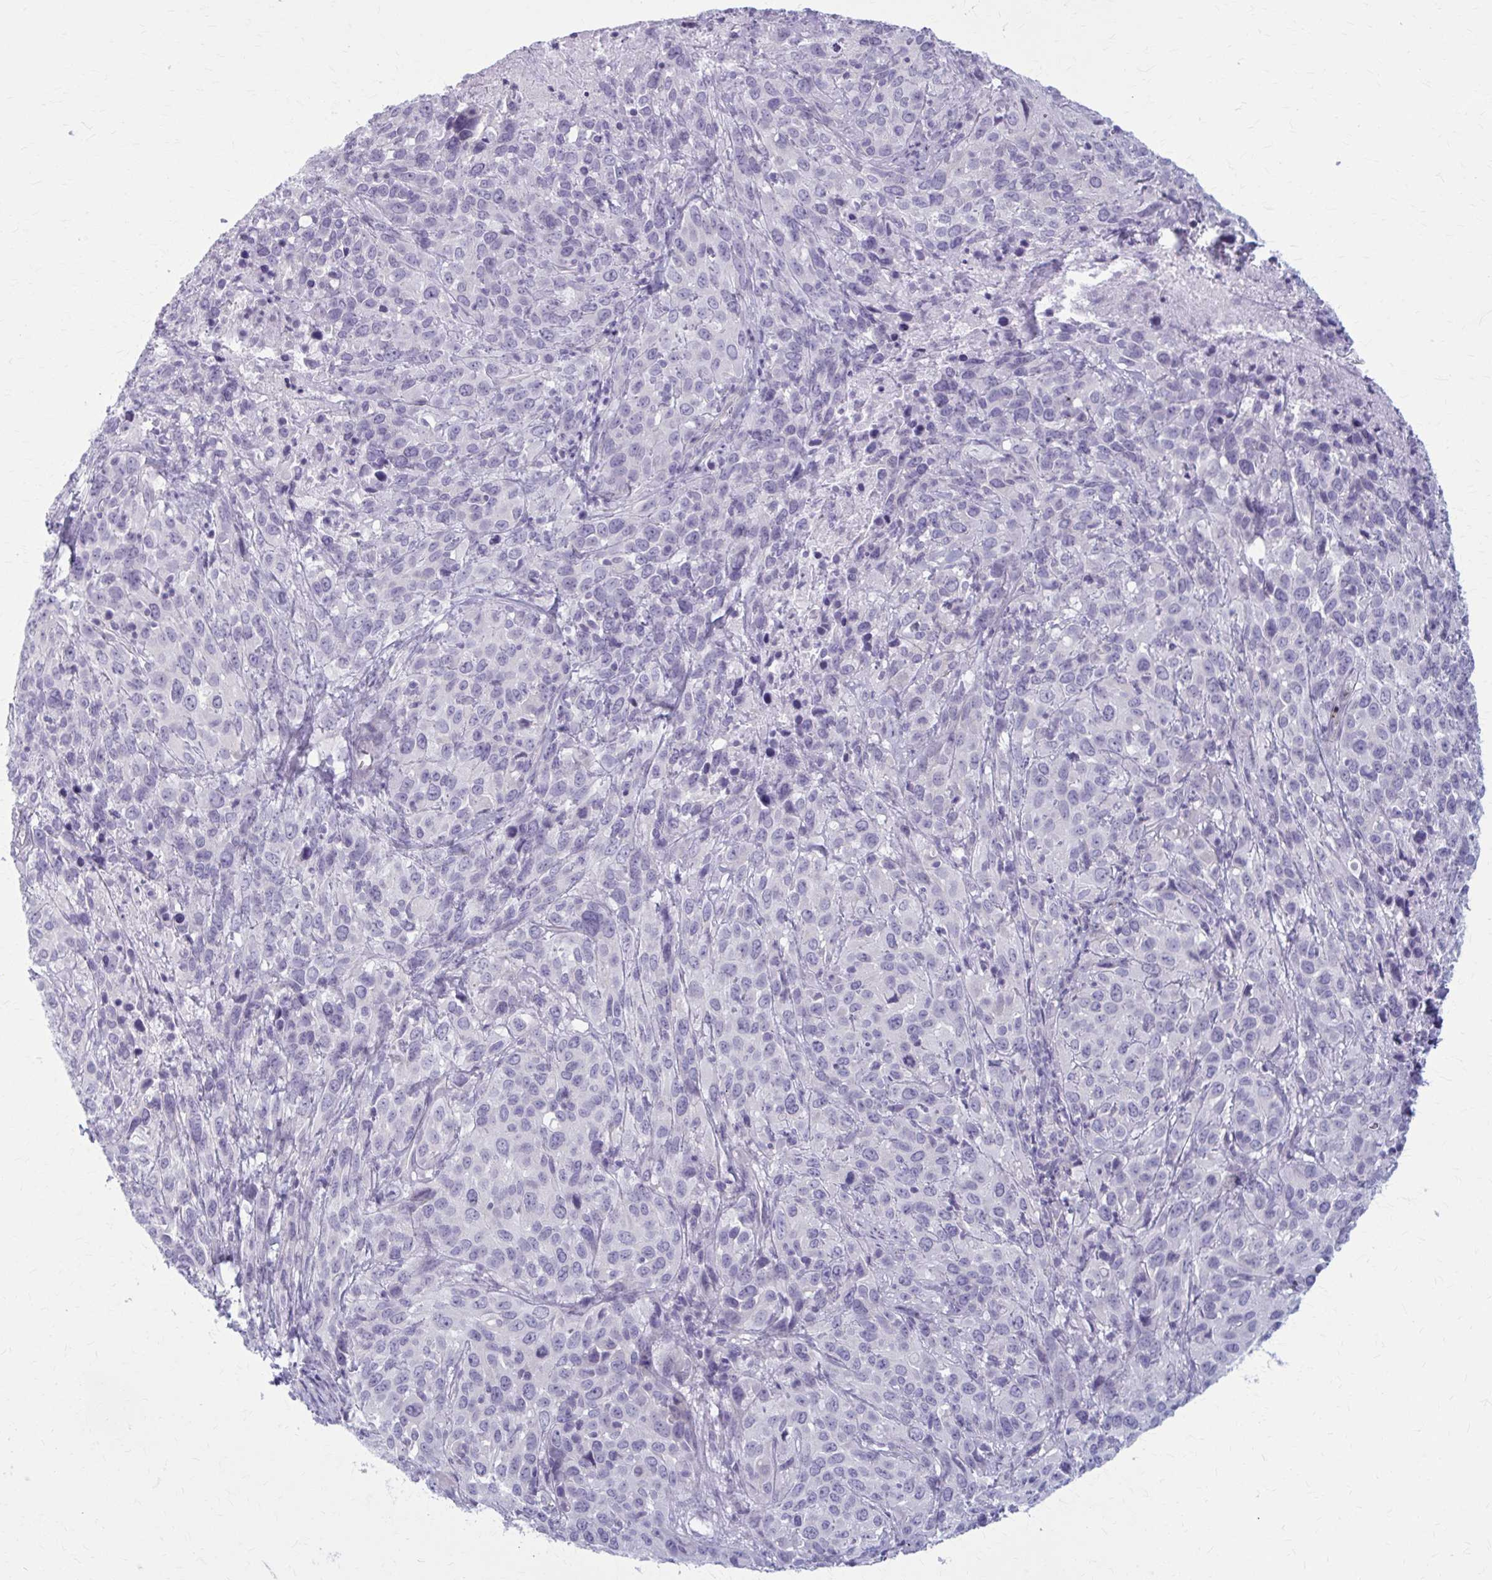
{"staining": {"intensity": "negative", "quantity": "none", "location": "none"}, "tissue": "cervical cancer", "cell_type": "Tumor cells", "image_type": "cancer", "snomed": [{"axis": "morphology", "description": "Normal tissue, NOS"}, {"axis": "morphology", "description": "Squamous cell carcinoma, NOS"}, {"axis": "topography", "description": "Cervix"}], "caption": "A high-resolution micrograph shows immunohistochemistry staining of cervical cancer, which demonstrates no significant positivity in tumor cells.", "gene": "CASQ2", "patient": {"sex": "female", "age": 51}}